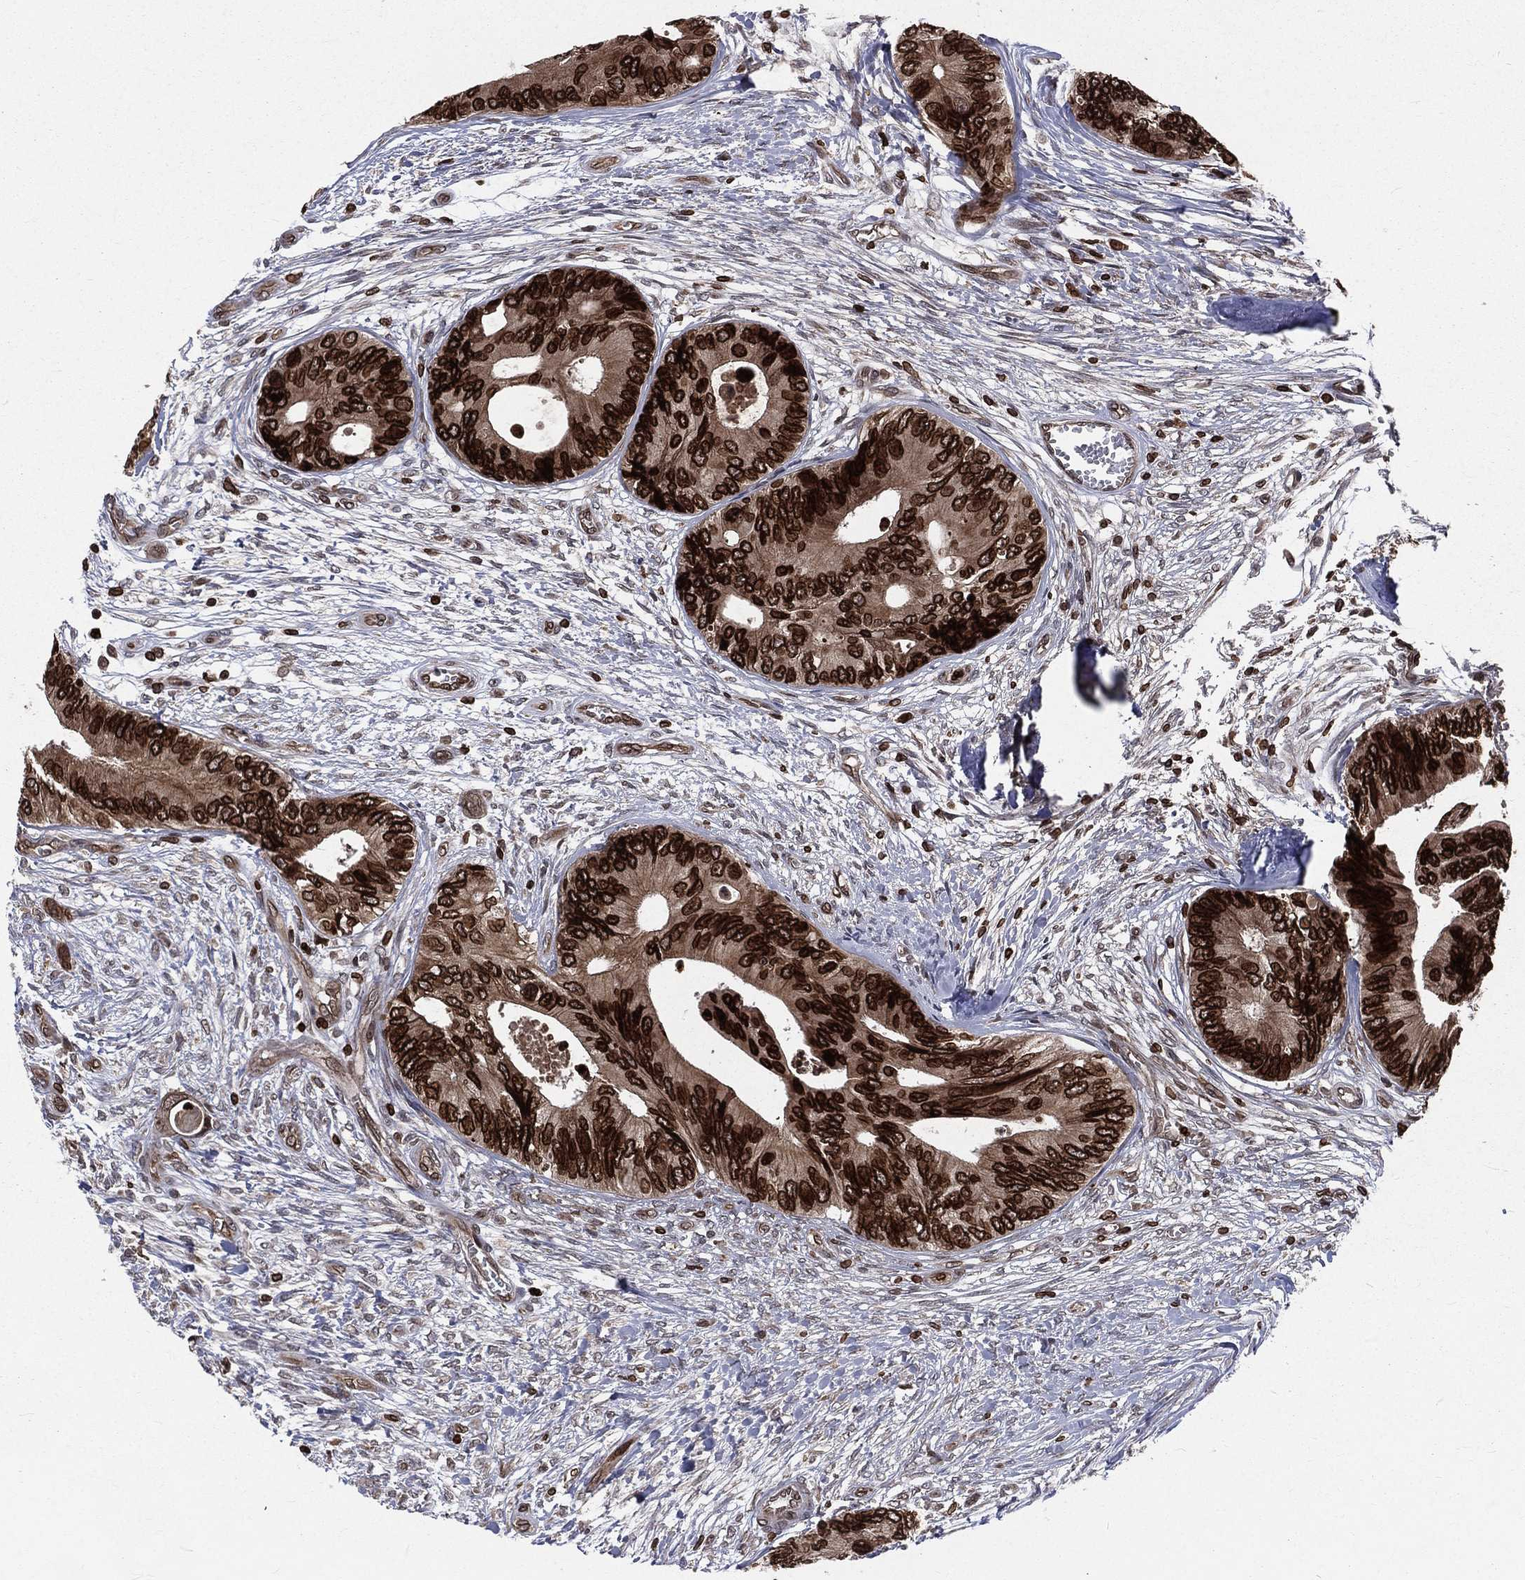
{"staining": {"intensity": "strong", "quantity": ">75%", "location": "cytoplasmic/membranous,nuclear"}, "tissue": "colorectal cancer", "cell_type": "Tumor cells", "image_type": "cancer", "snomed": [{"axis": "morphology", "description": "Normal tissue, NOS"}, {"axis": "morphology", "description": "Adenocarcinoma, NOS"}, {"axis": "topography", "description": "Colon"}], "caption": "Immunohistochemical staining of human colorectal cancer (adenocarcinoma) displays high levels of strong cytoplasmic/membranous and nuclear positivity in approximately >75% of tumor cells.", "gene": "LBR", "patient": {"sex": "male", "age": 65}}